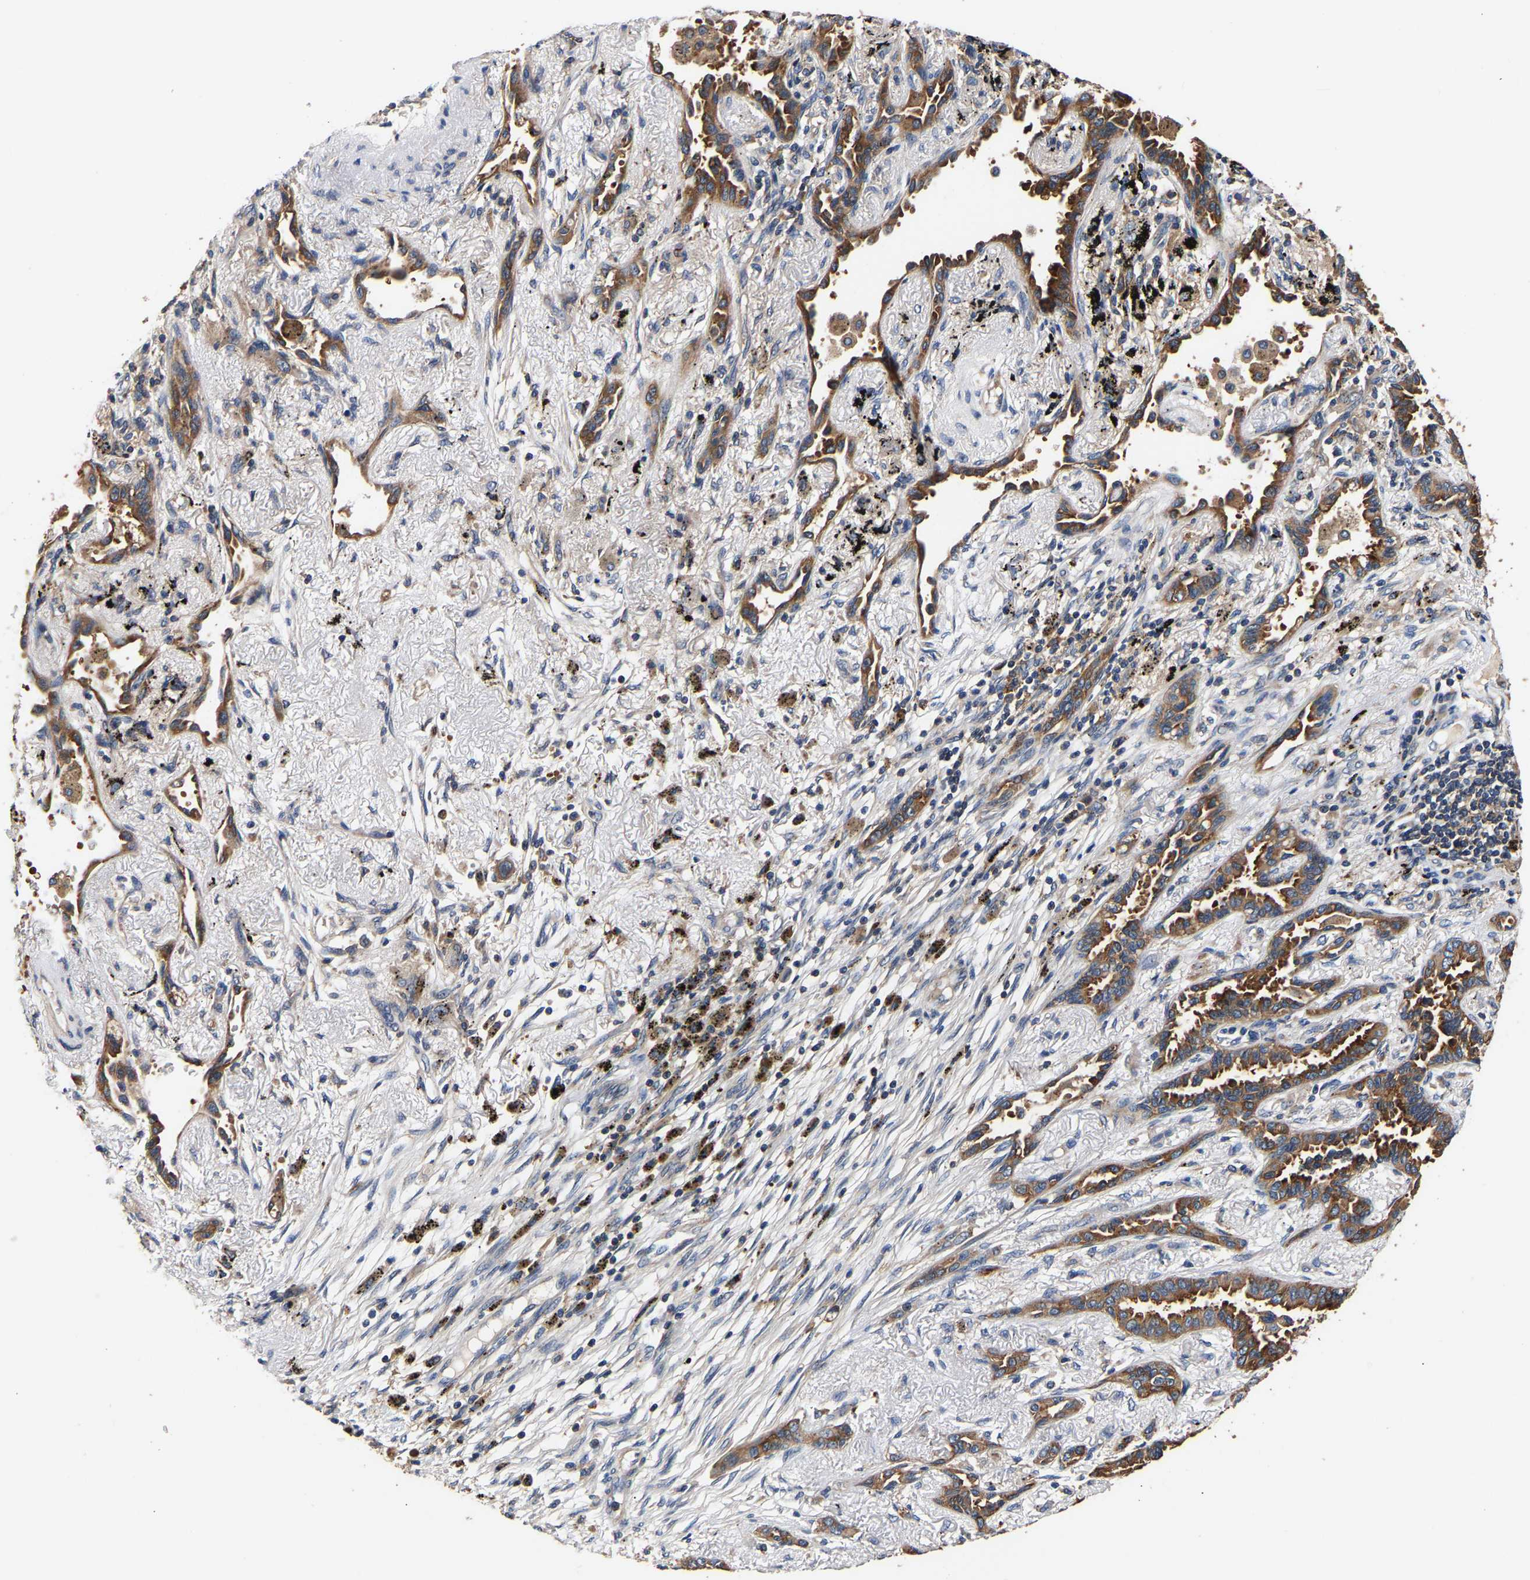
{"staining": {"intensity": "moderate", "quantity": ">75%", "location": "cytoplasmic/membranous"}, "tissue": "lung cancer", "cell_type": "Tumor cells", "image_type": "cancer", "snomed": [{"axis": "morphology", "description": "Adenocarcinoma, NOS"}, {"axis": "topography", "description": "Lung"}], "caption": "Protein analysis of lung adenocarcinoma tissue displays moderate cytoplasmic/membranous expression in about >75% of tumor cells.", "gene": "LRBA", "patient": {"sex": "male", "age": 59}}